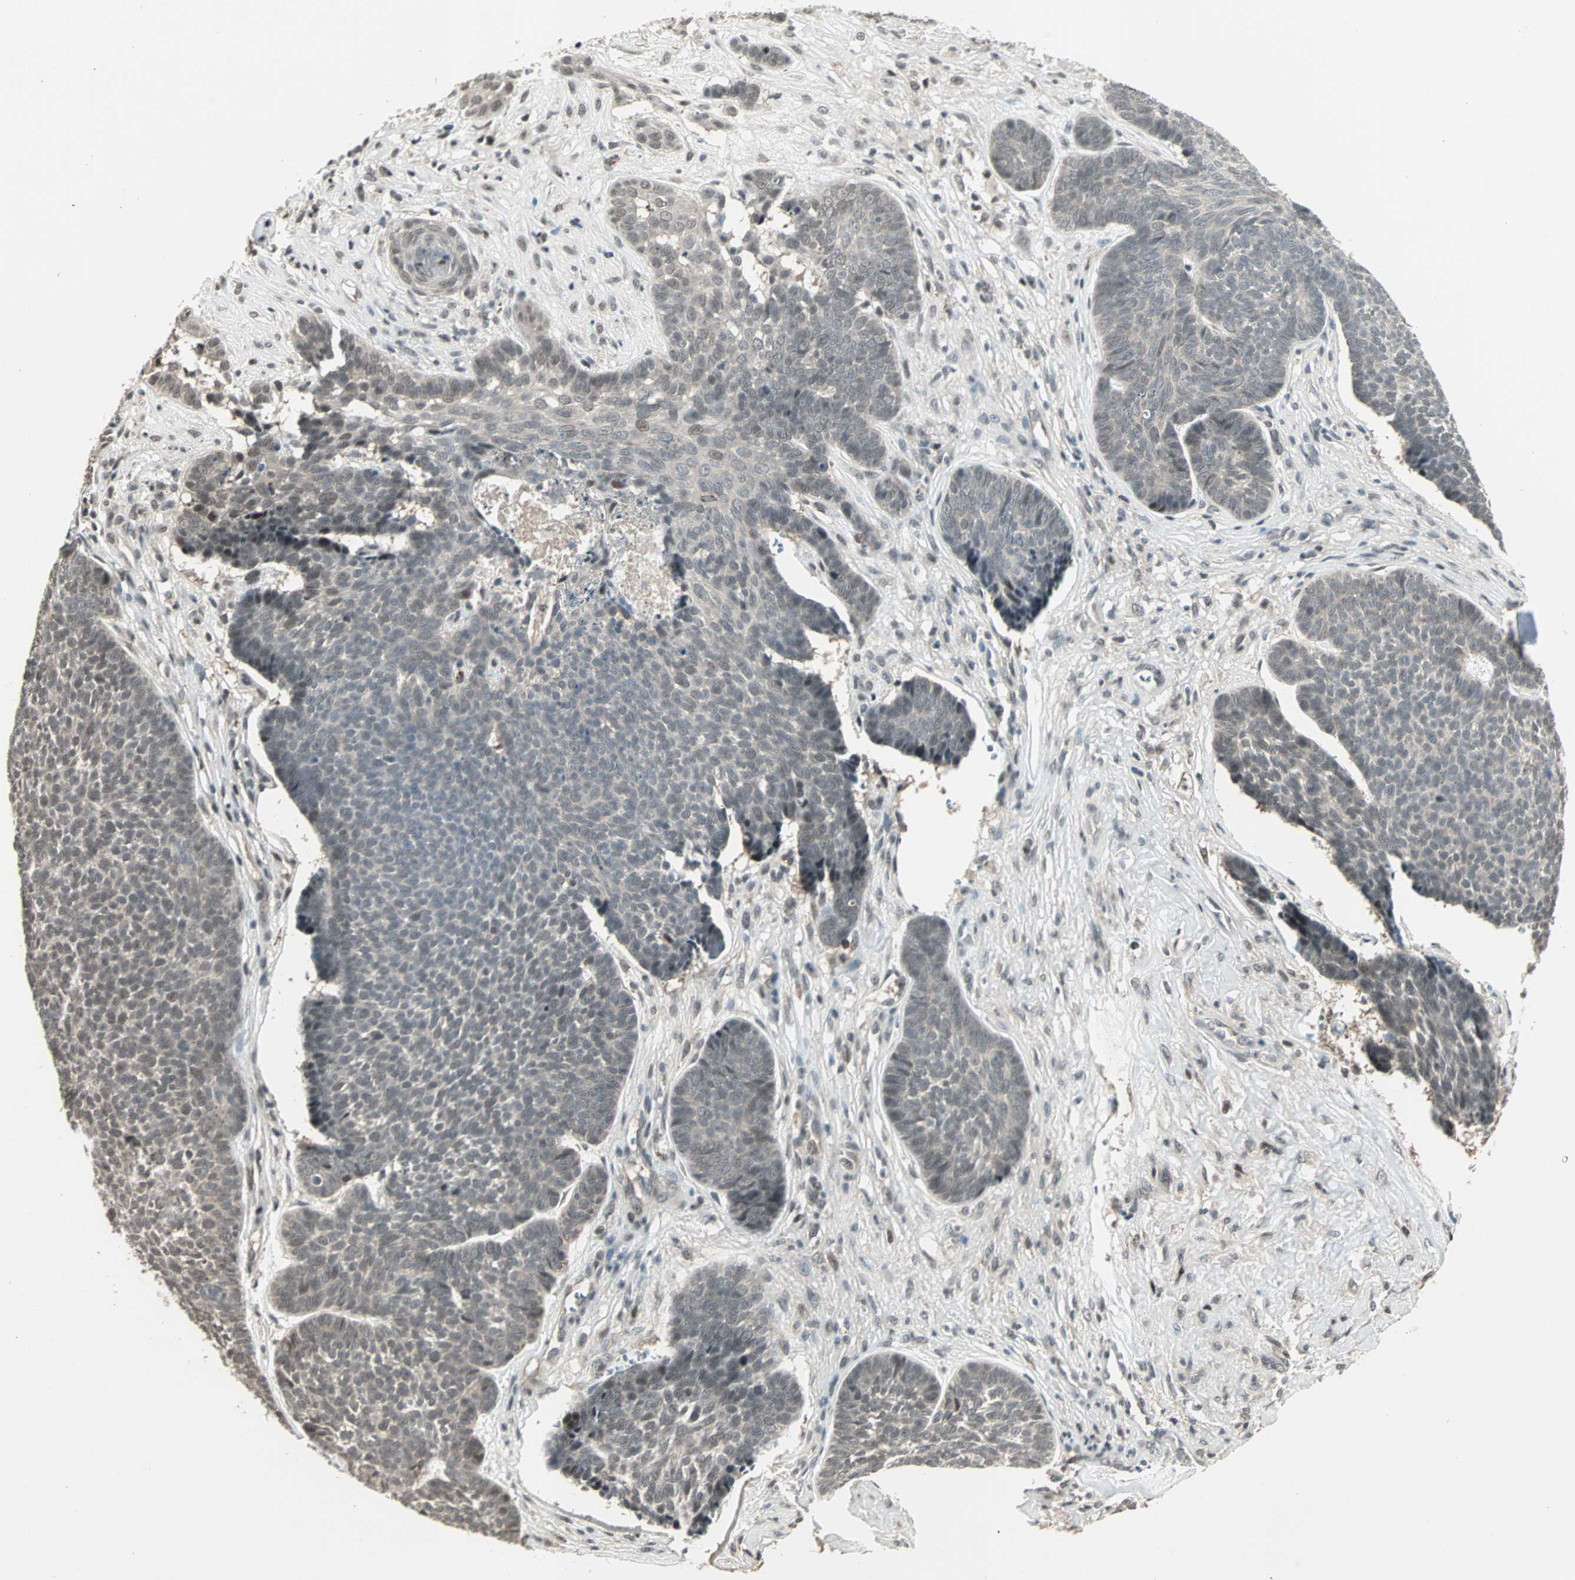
{"staining": {"intensity": "negative", "quantity": "none", "location": "none"}, "tissue": "skin cancer", "cell_type": "Tumor cells", "image_type": "cancer", "snomed": [{"axis": "morphology", "description": "Basal cell carcinoma"}, {"axis": "topography", "description": "Skin"}], "caption": "IHC image of skin cancer stained for a protein (brown), which displays no staining in tumor cells.", "gene": "ZNF701", "patient": {"sex": "male", "age": 84}}